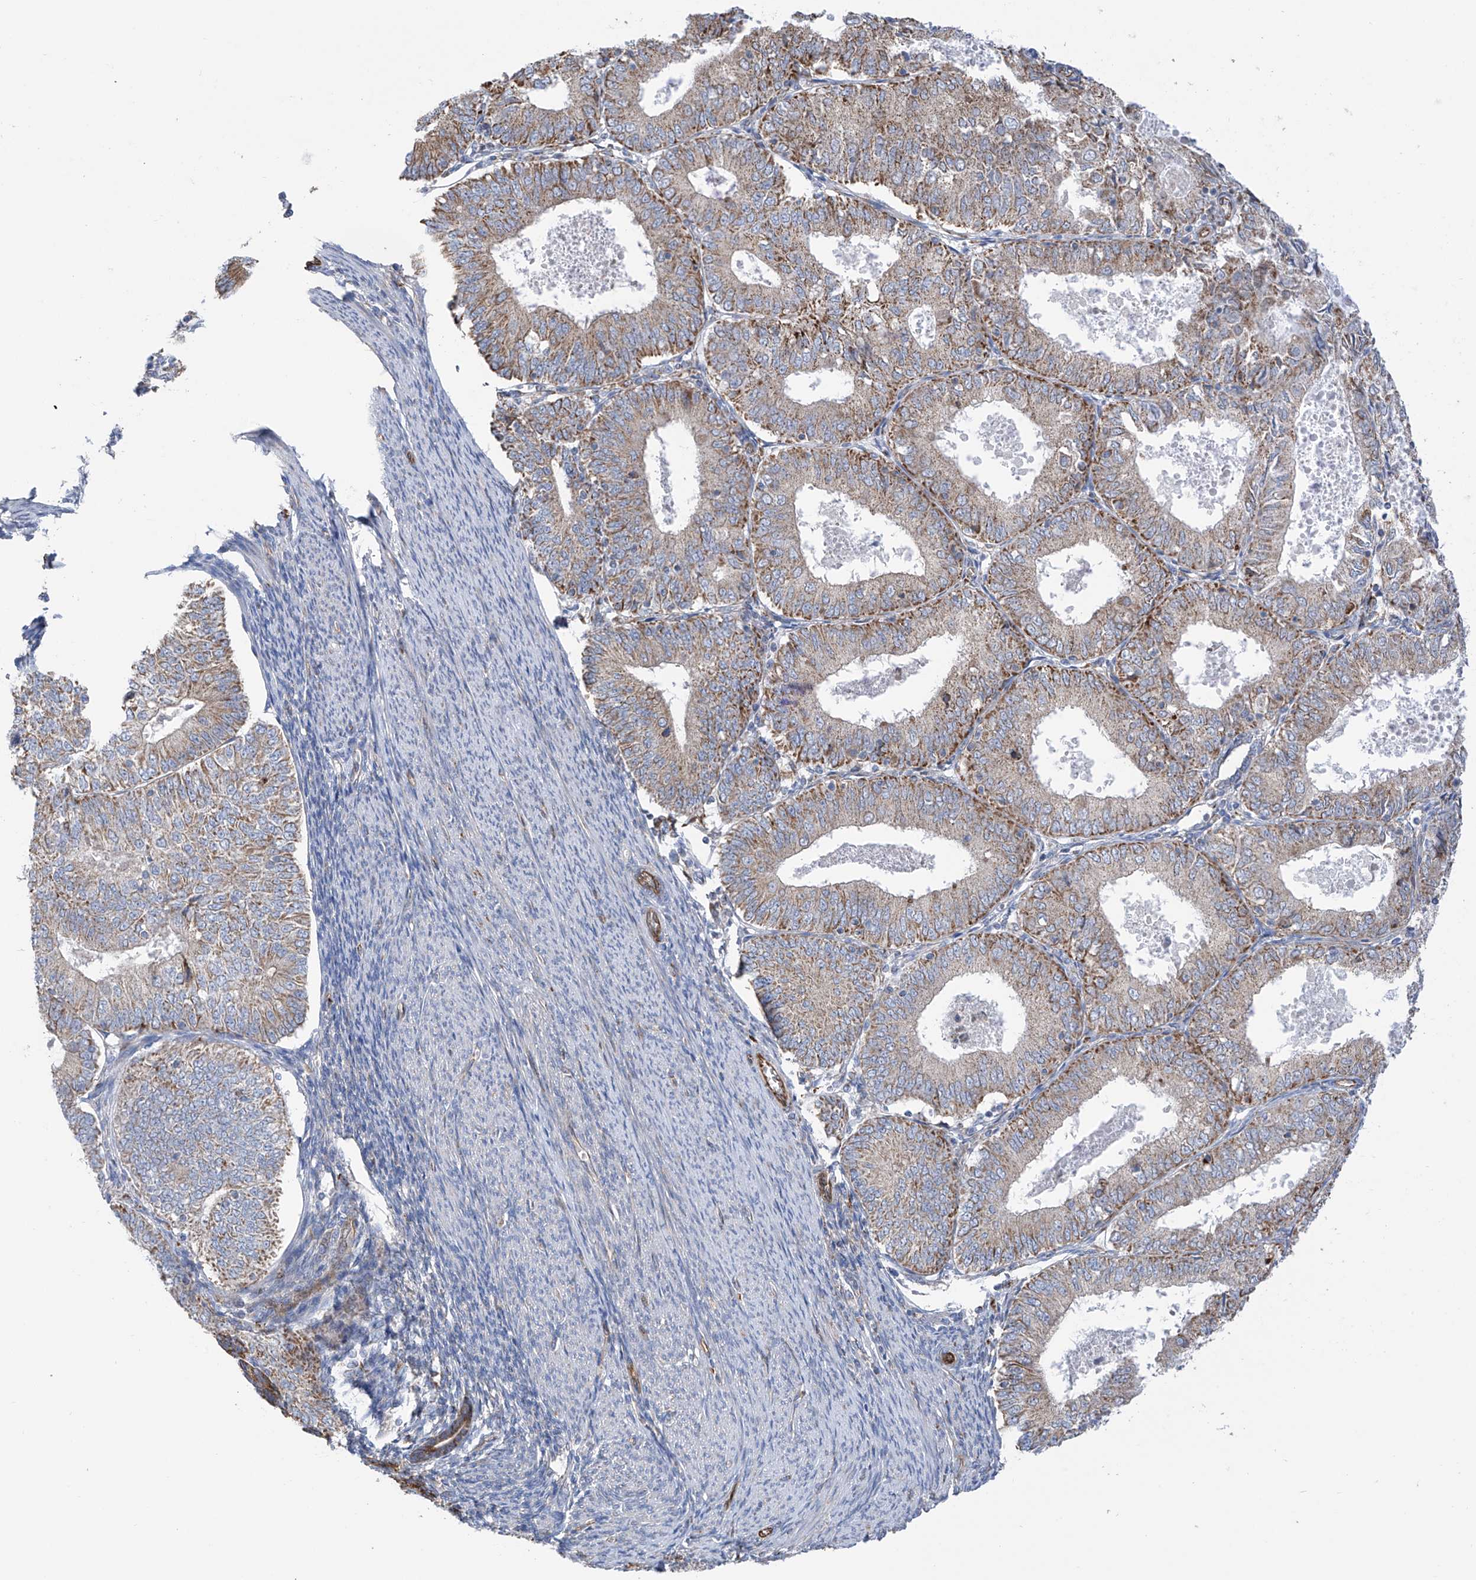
{"staining": {"intensity": "moderate", "quantity": "25%-75%", "location": "cytoplasmic/membranous"}, "tissue": "endometrial cancer", "cell_type": "Tumor cells", "image_type": "cancer", "snomed": [{"axis": "morphology", "description": "Adenocarcinoma, NOS"}, {"axis": "topography", "description": "Endometrium"}], "caption": "Endometrial cancer tissue reveals moderate cytoplasmic/membranous positivity in approximately 25%-75% of tumor cells", "gene": "EIF5B", "patient": {"sex": "female", "age": 57}}